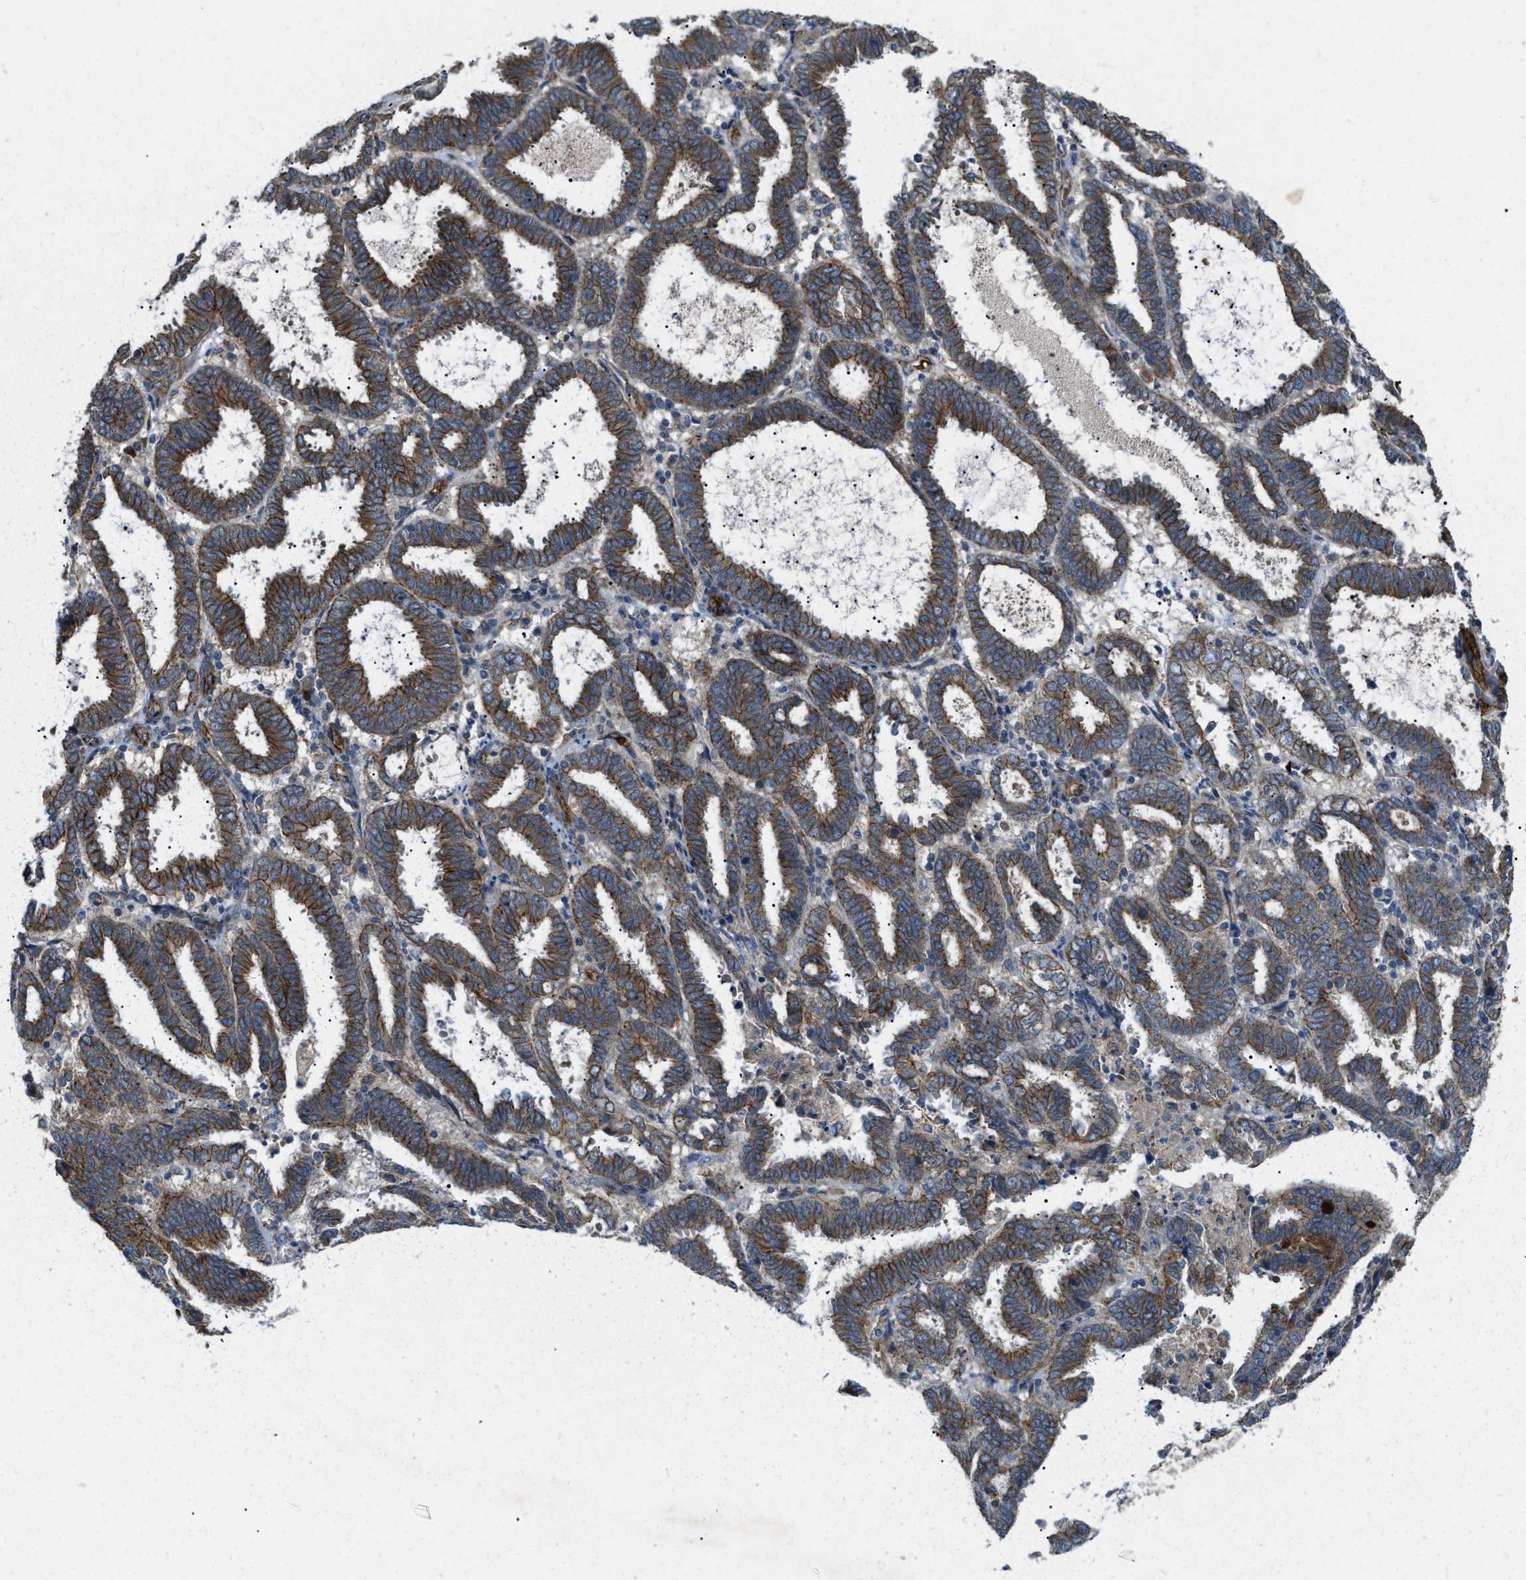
{"staining": {"intensity": "strong", "quantity": ">75%", "location": "cytoplasmic/membranous"}, "tissue": "endometrial cancer", "cell_type": "Tumor cells", "image_type": "cancer", "snomed": [{"axis": "morphology", "description": "Adenocarcinoma, NOS"}, {"axis": "topography", "description": "Uterus"}], "caption": "Immunohistochemistry (IHC) image of endometrial cancer stained for a protein (brown), which exhibits high levels of strong cytoplasmic/membranous staining in approximately >75% of tumor cells.", "gene": "ERC1", "patient": {"sex": "female", "age": 83}}